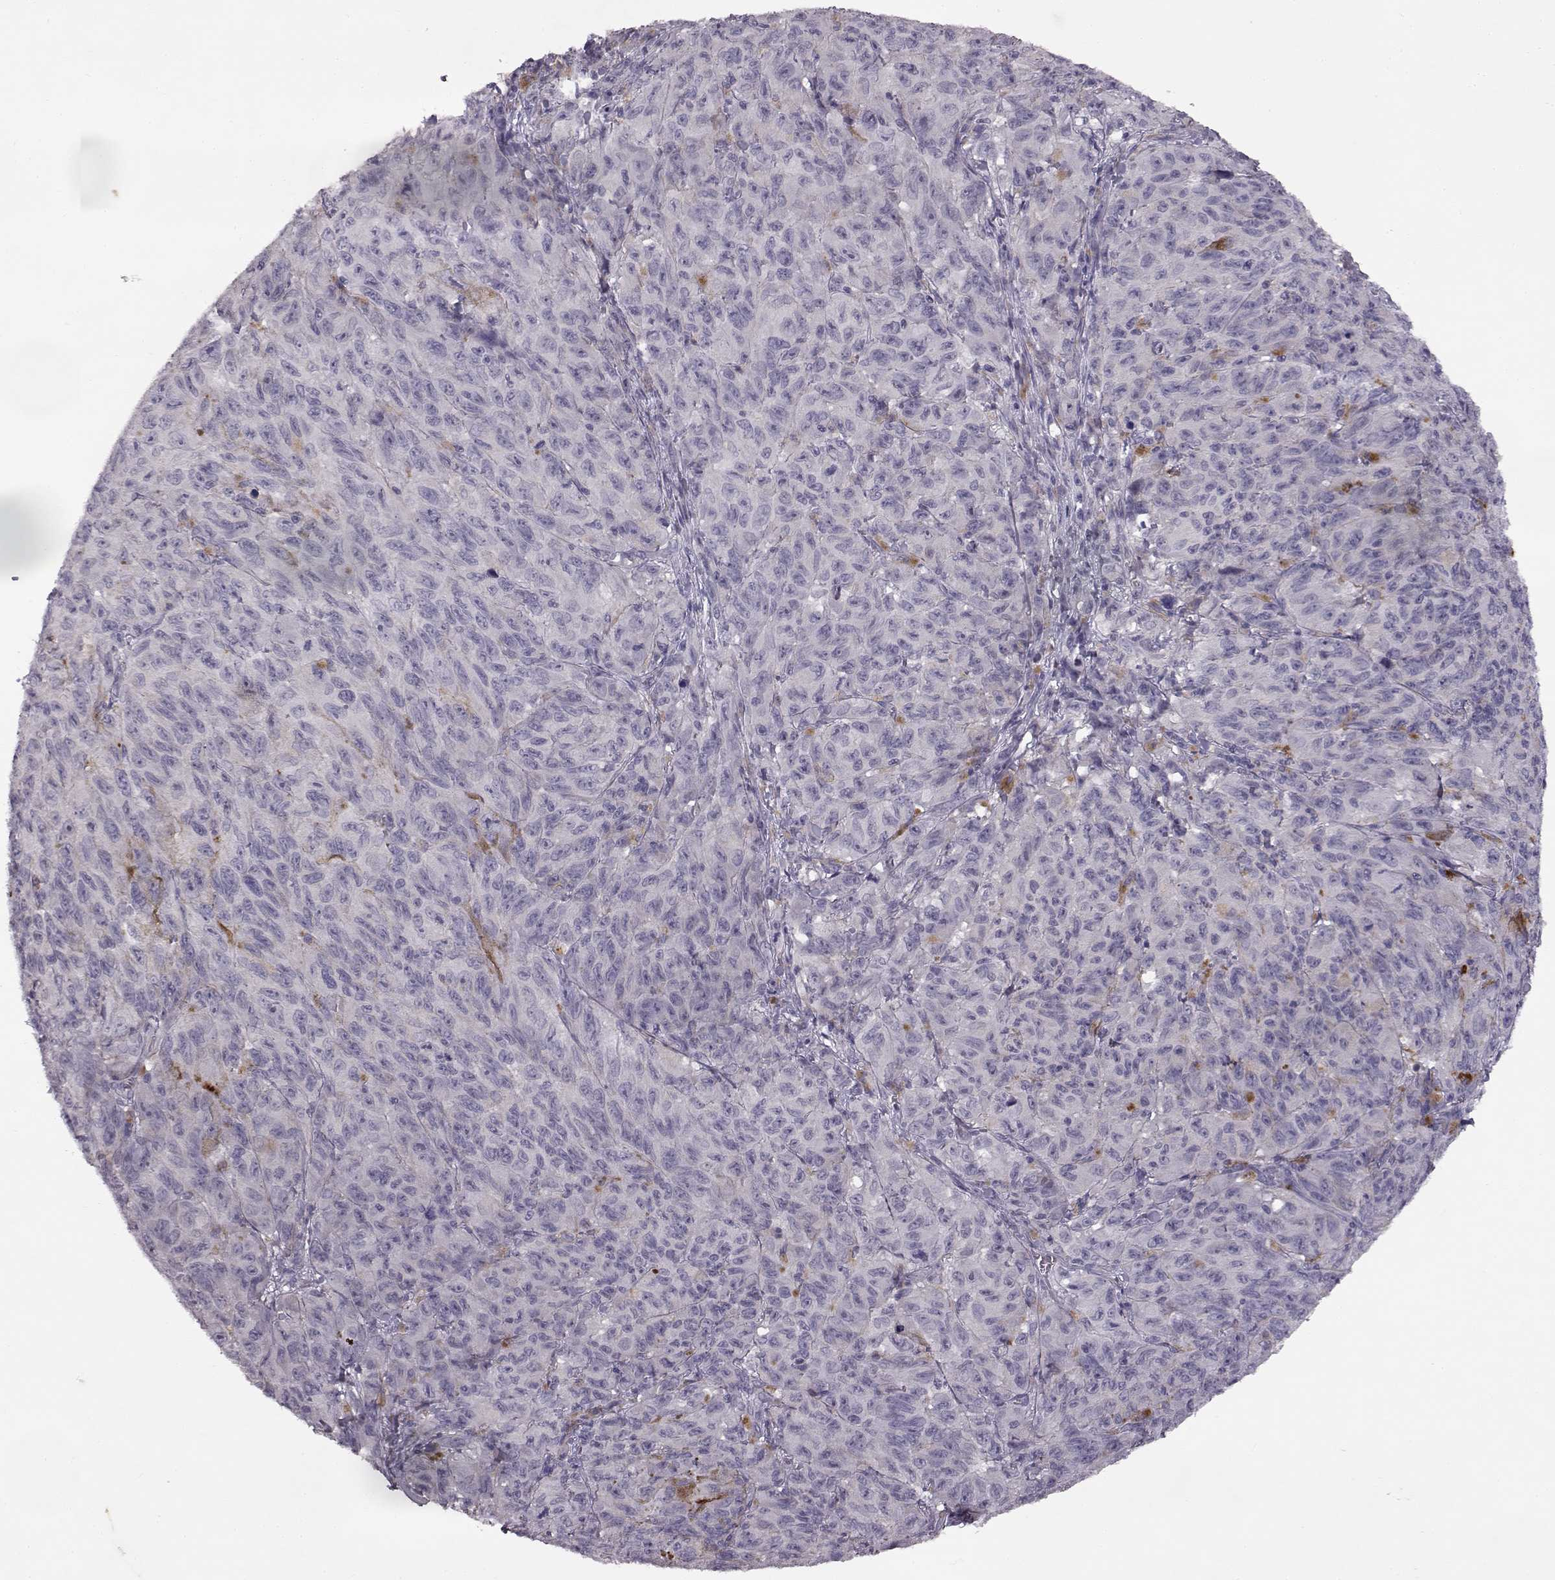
{"staining": {"intensity": "negative", "quantity": "none", "location": "none"}, "tissue": "melanoma", "cell_type": "Tumor cells", "image_type": "cancer", "snomed": [{"axis": "morphology", "description": "Malignant melanoma, NOS"}, {"axis": "topography", "description": "Vulva, labia, clitoris and Bartholin´s gland, NO"}], "caption": "Melanoma was stained to show a protein in brown. There is no significant expression in tumor cells.", "gene": "SPAG17", "patient": {"sex": "female", "age": 75}}